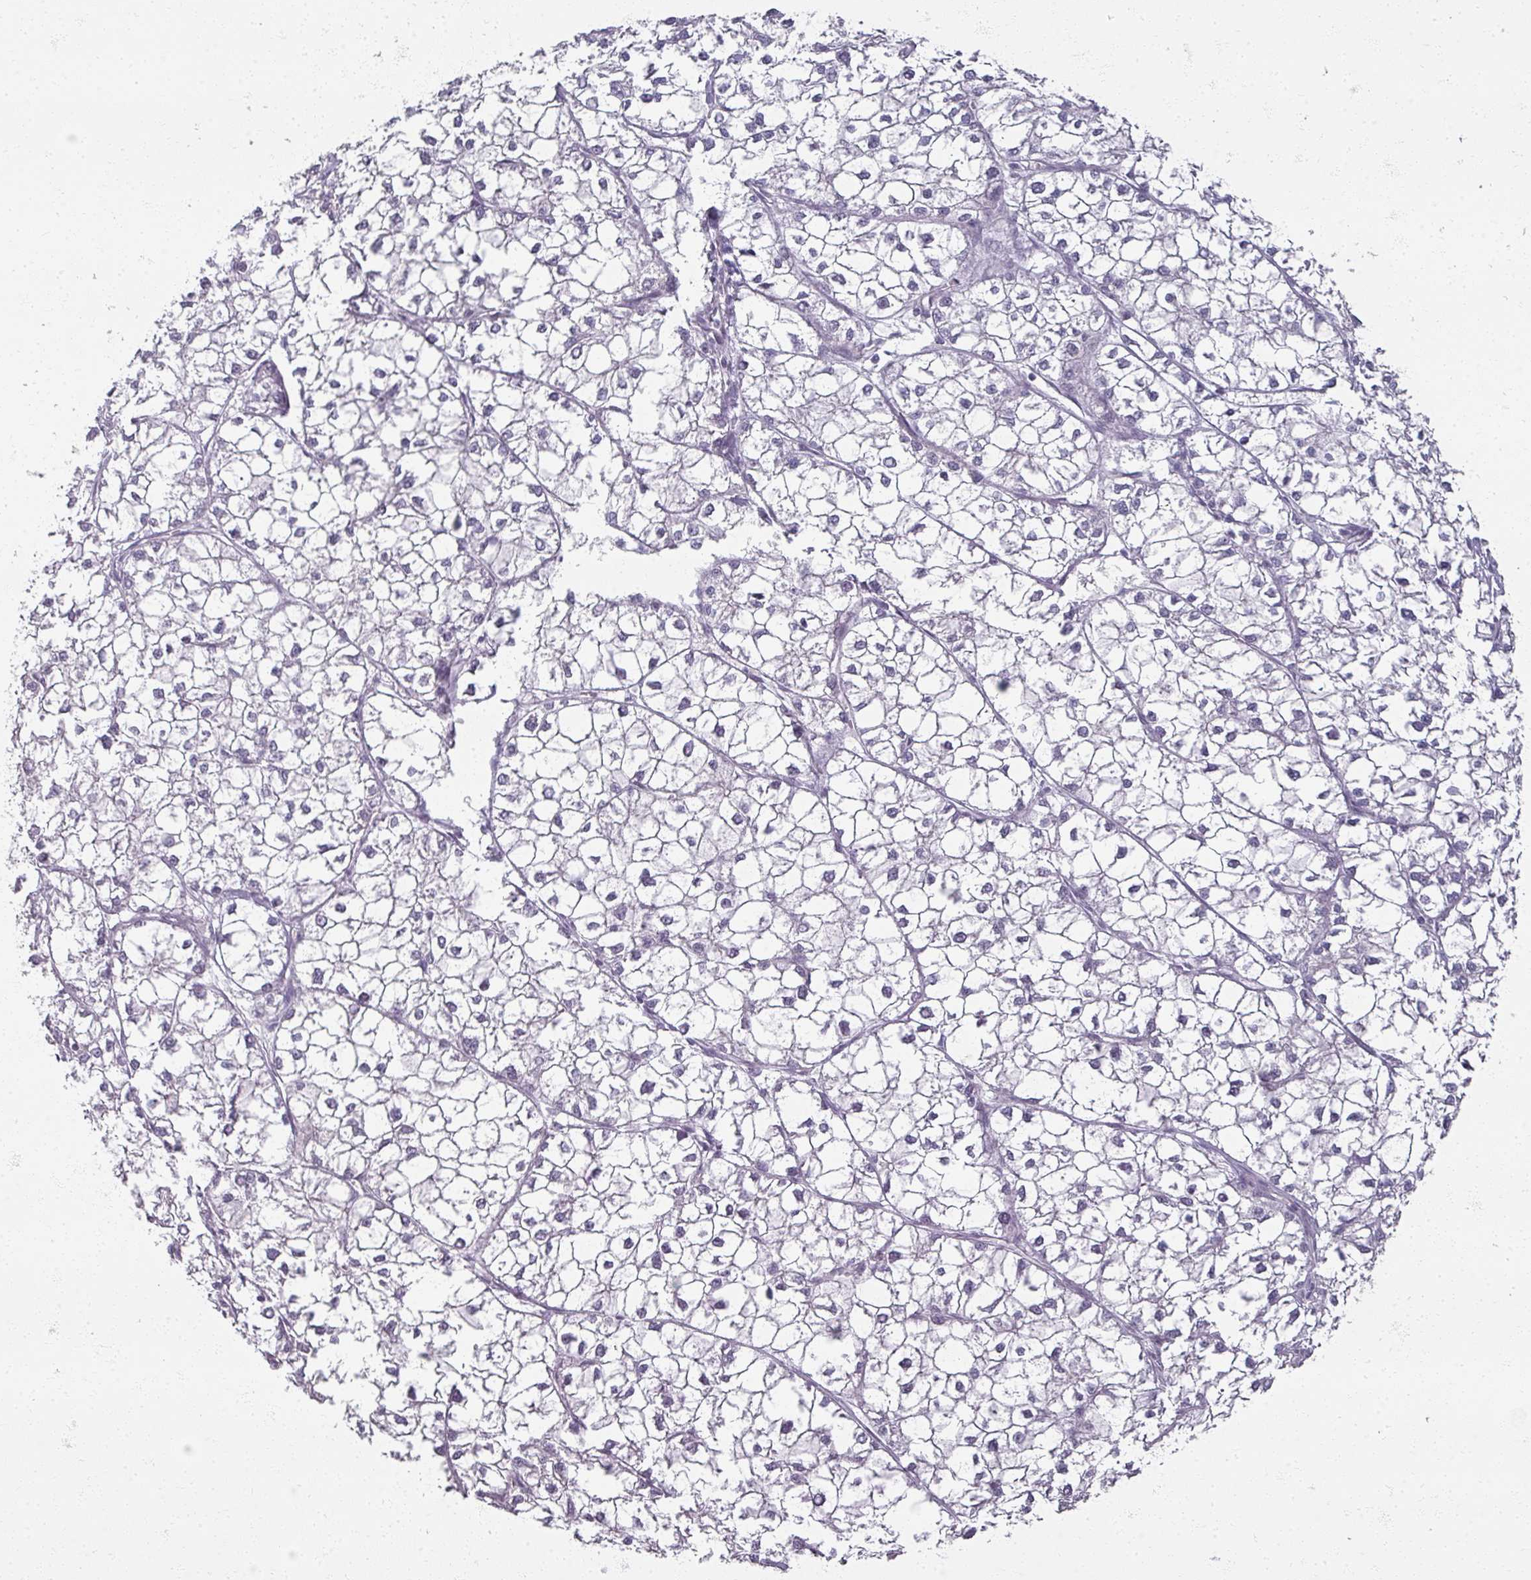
{"staining": {"intensity": "negative", "quantity": "none", "location": "none"}, "tissue": "liver cancer", "cell_type": "Tumor cells", "image_type": "cancer", "snomed": [{"axis": "morphology", "description": "Carcinoma, Hepatocellular, NOS"}, {"axis": "topography", "description": "Liver"}], "caption": "The photomicrograph demonstrates no staining of tumor cells in liver cancer.", "gene": "RFPL2", "patient": {"sex": "female", "age": 43}}